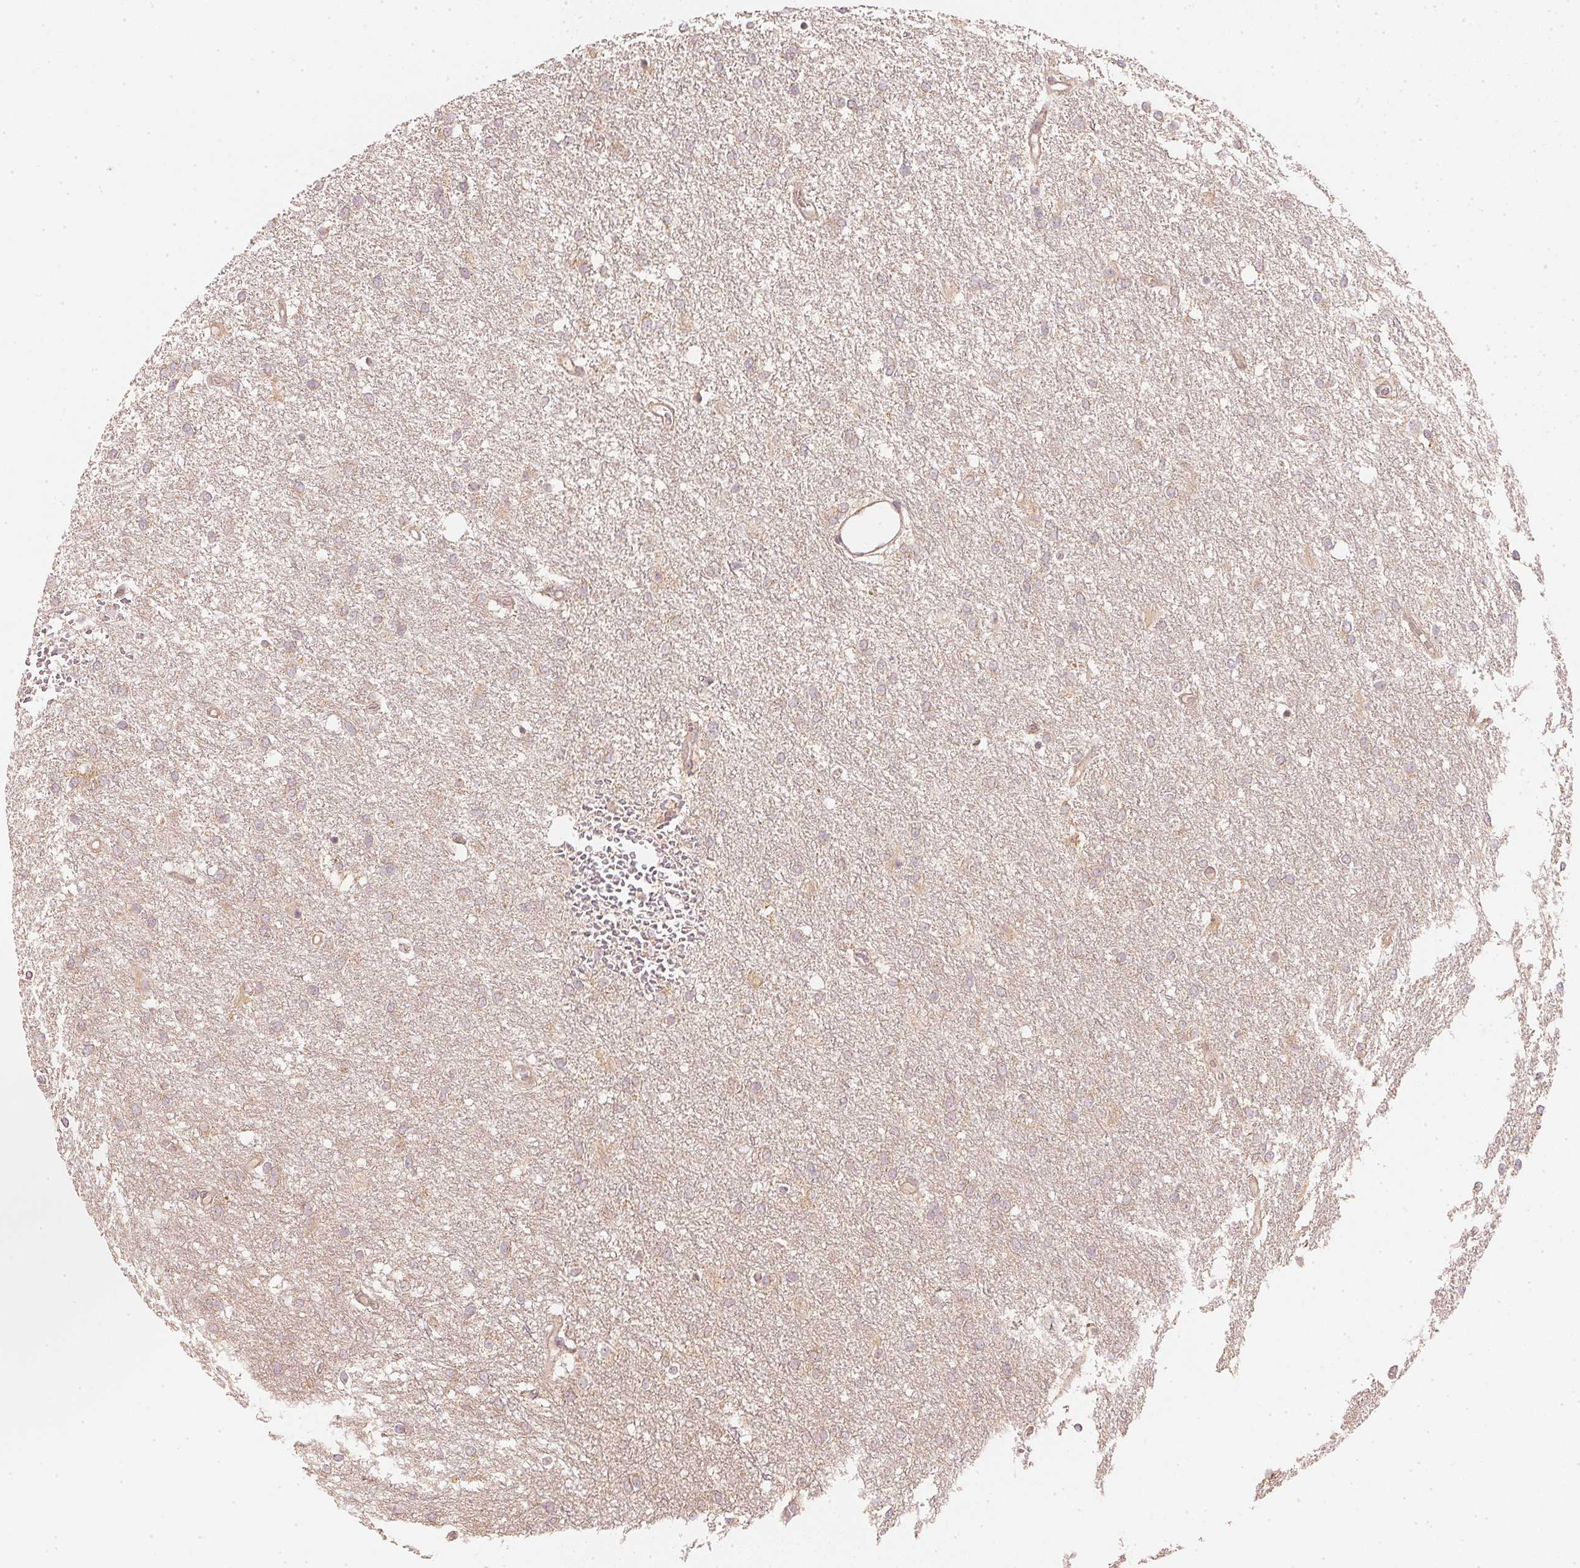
{"staining": {"intensity": "weak", "quantity": "<25%", "location": "cytoplasmic/membranous"}, "tissue": "glioma", "cell_type": "Tumor cells", "image_type": "cancer", "snomed": [{"axis": "morphology", "description": "Glioma, malignant, High grade"}, {"axis": "topography", "description": "Brain"}], "caption": "Immunohistochemistry (IHC) photomicrograph of human high-grade glioma (malignant) stained for a protein (brown), which exhibits no positivity in tumor cells.", "gene": "WDR54", "patient": {"sex": "female", "age": 61}}